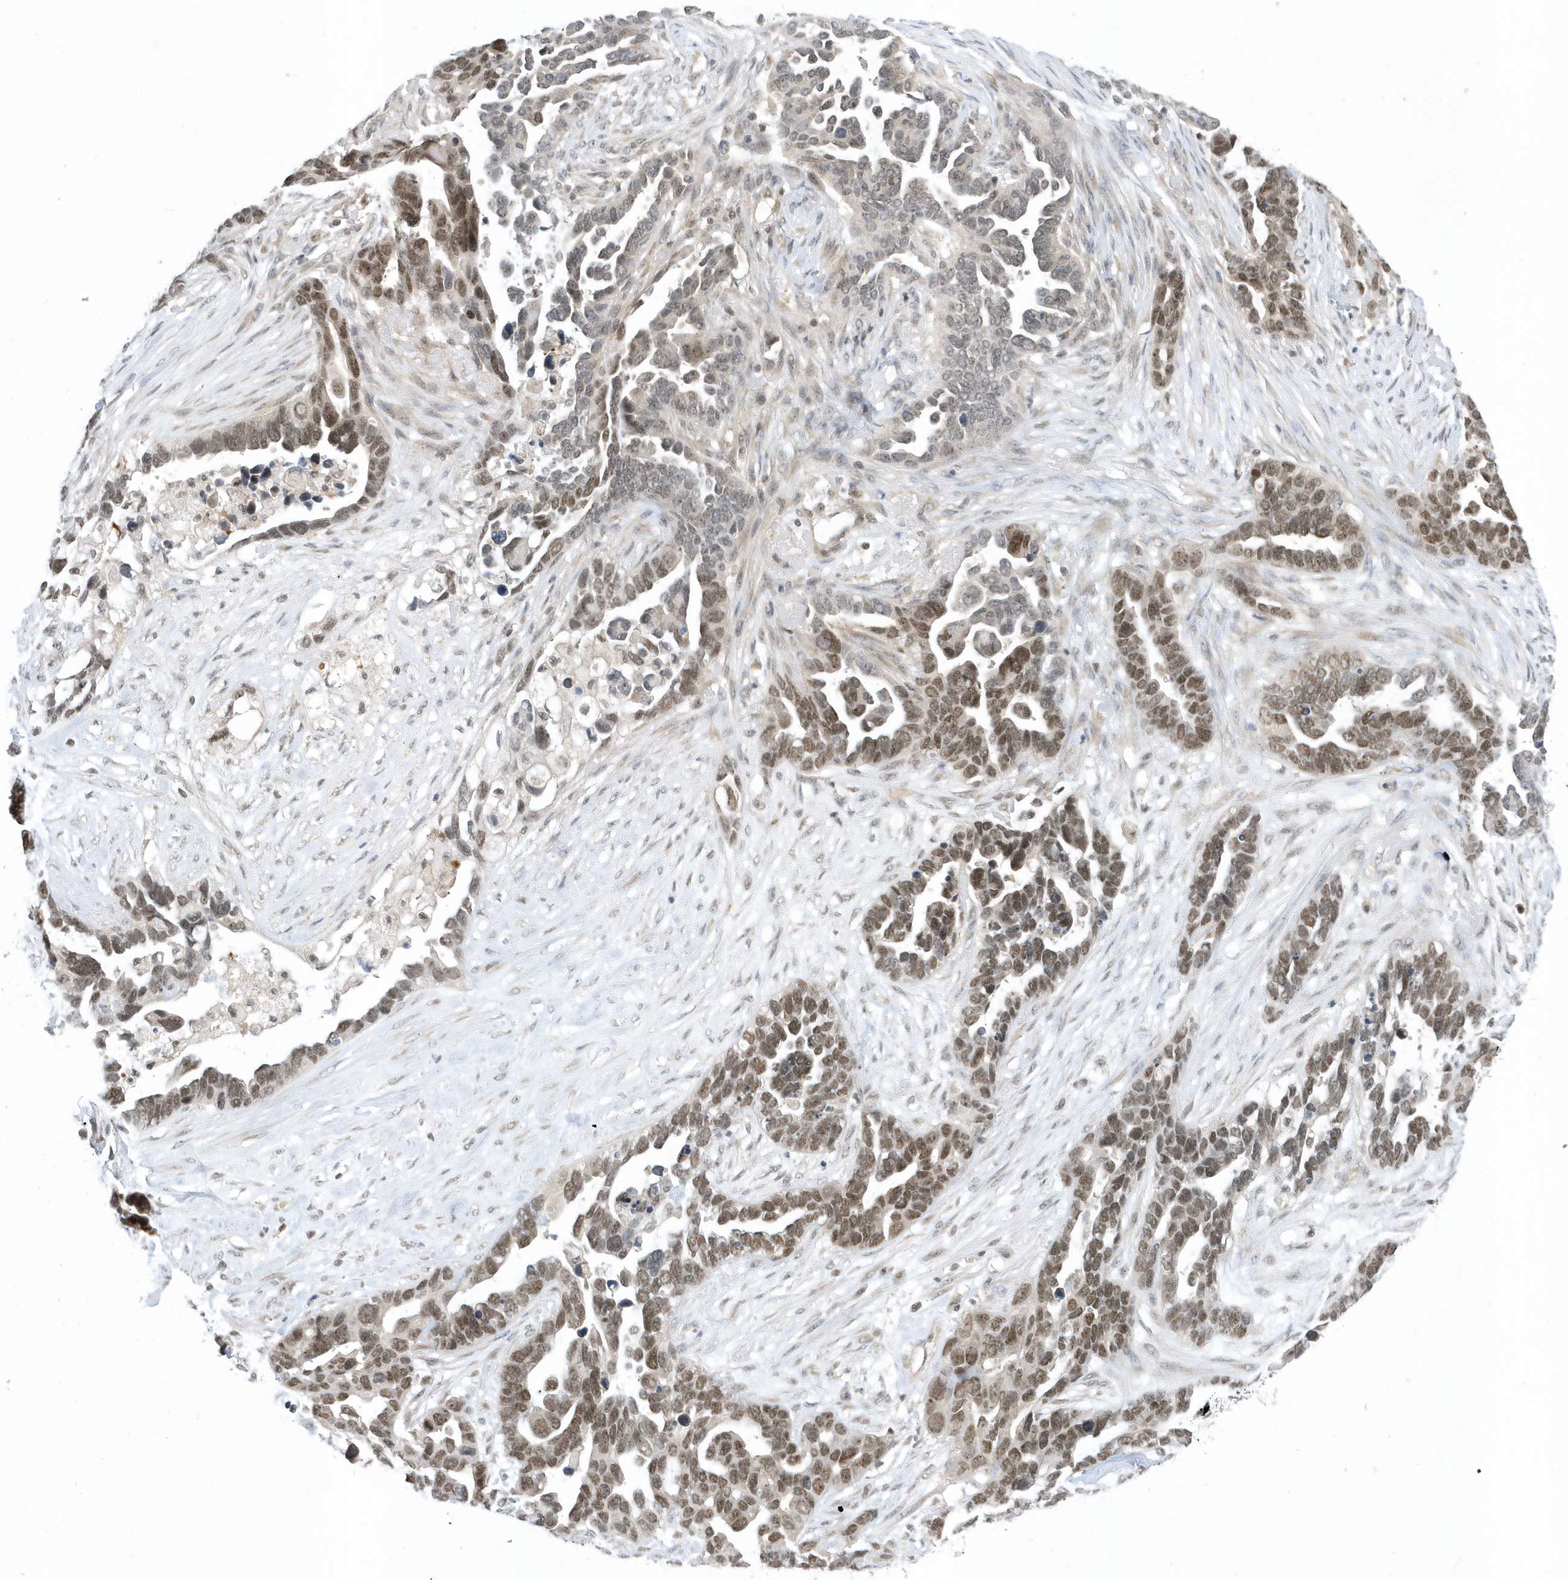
{"staining": {"intensity": "moderate", "quantity": ">75%", "location": "nuclear"}, "tissue": "ovarian cancer", "cell_type": "Tumor cells", "image_type": "cancer", "snomed": [{"axis": "morphology", "description": "Cystadenocarcinoma, serous, NOS"}, {"axis": "topography", "description": "Ovary"}], "caption": "Serous cystadenocarcinoma (ovarian) stained with DAB immunohistochemistry displays medium levels of moderate nuclear staining in approximately >75% of tumor cells.", "gene": "ZNF740", "patient": {"sex": "female", "age": 54}}